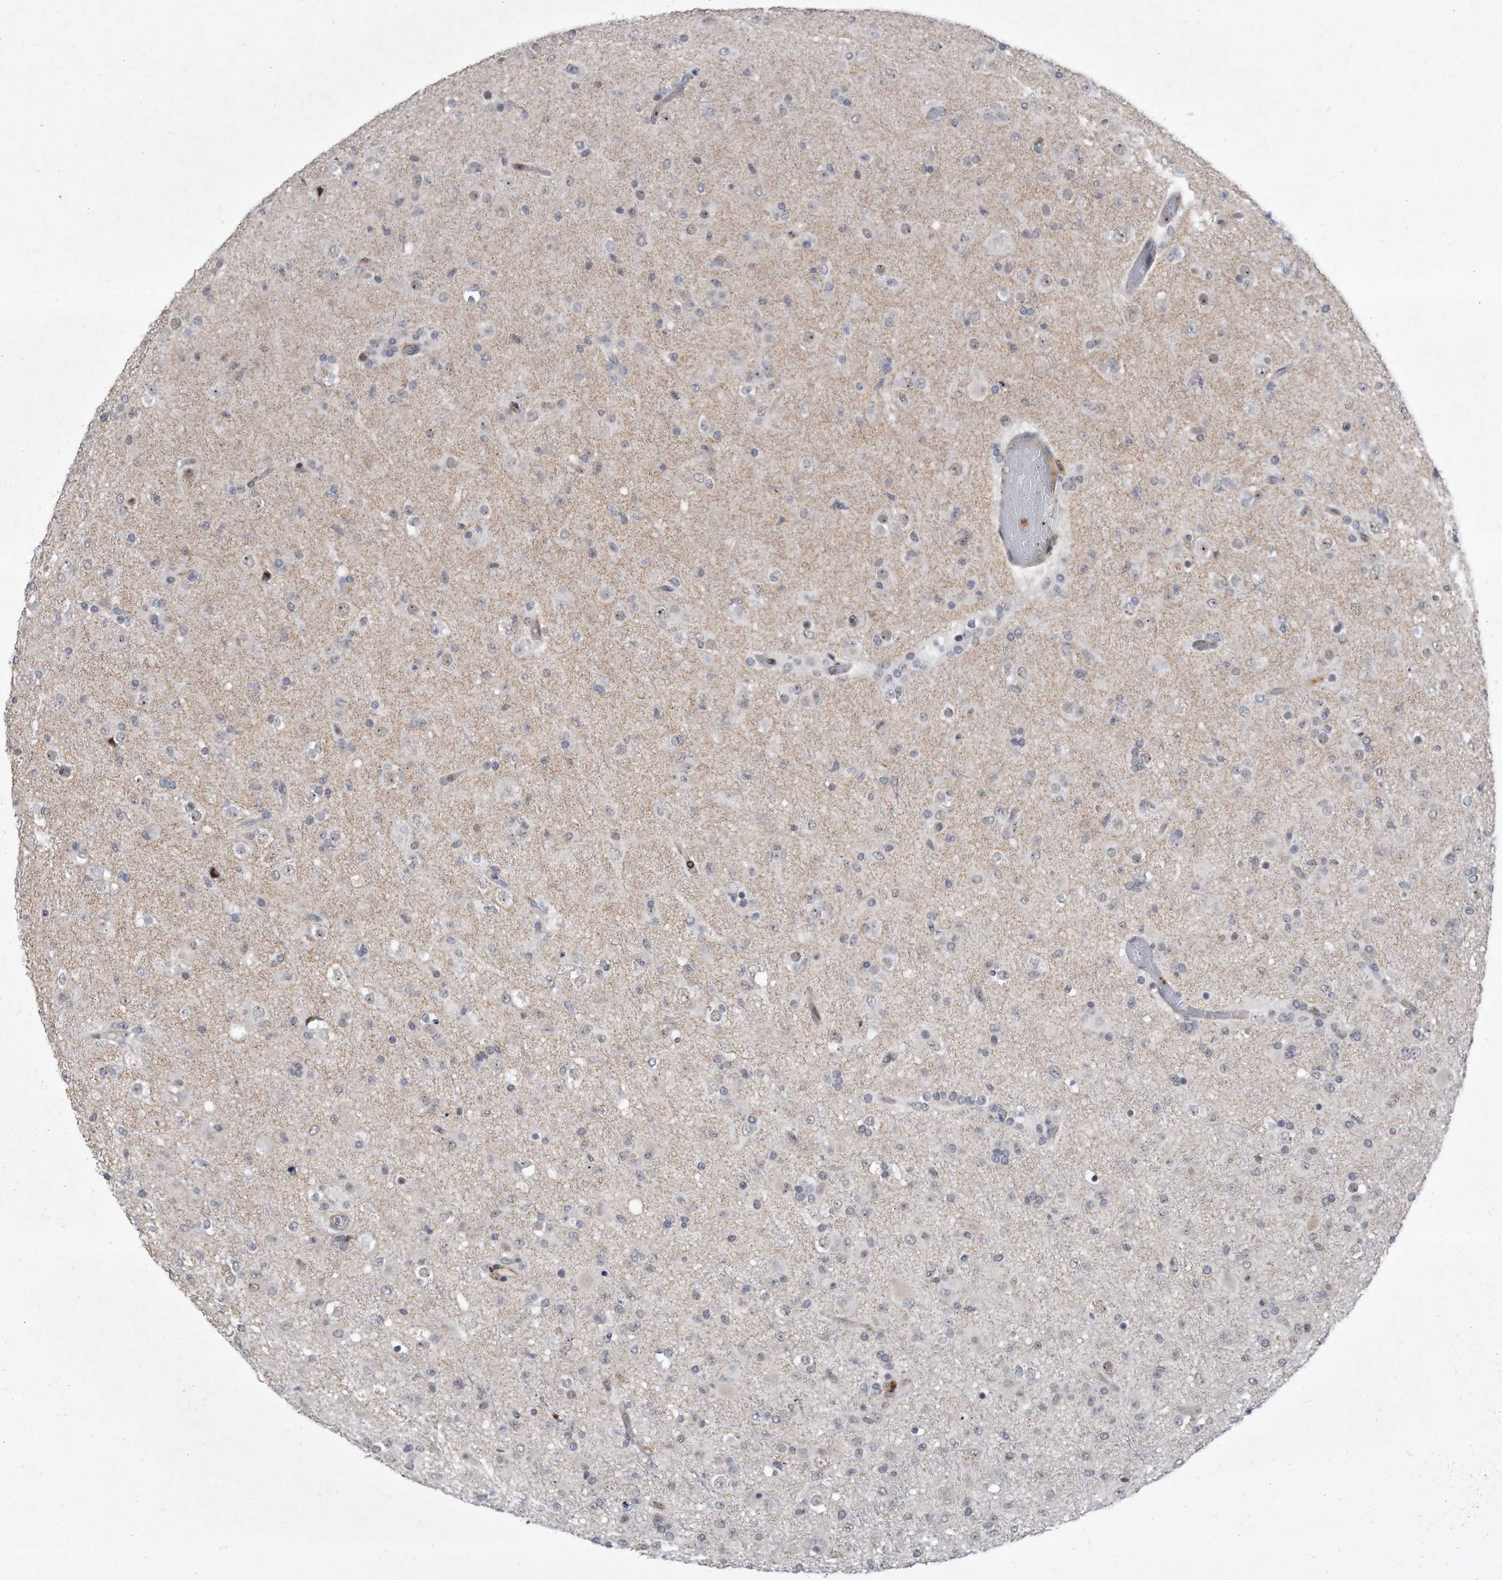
{"staining": {"intensity": "negative", "quantity": "none", "location": "none"}, "tissue": "glioma", "cell_type": "Tumor cells", "image_type": "cancer", "snomed": [{"axis": "morphology", "description": "Glioma, malignant, Low grade"}, {"axis": "topography", "description": "Brain"}], "caption": "This is an immunohistochemistry micrograph of human malignant glioma (low-grade). There is no staining in tumor cells.", "gene": "PGBD2", "patient": {"sex": "male", "age": 65}}